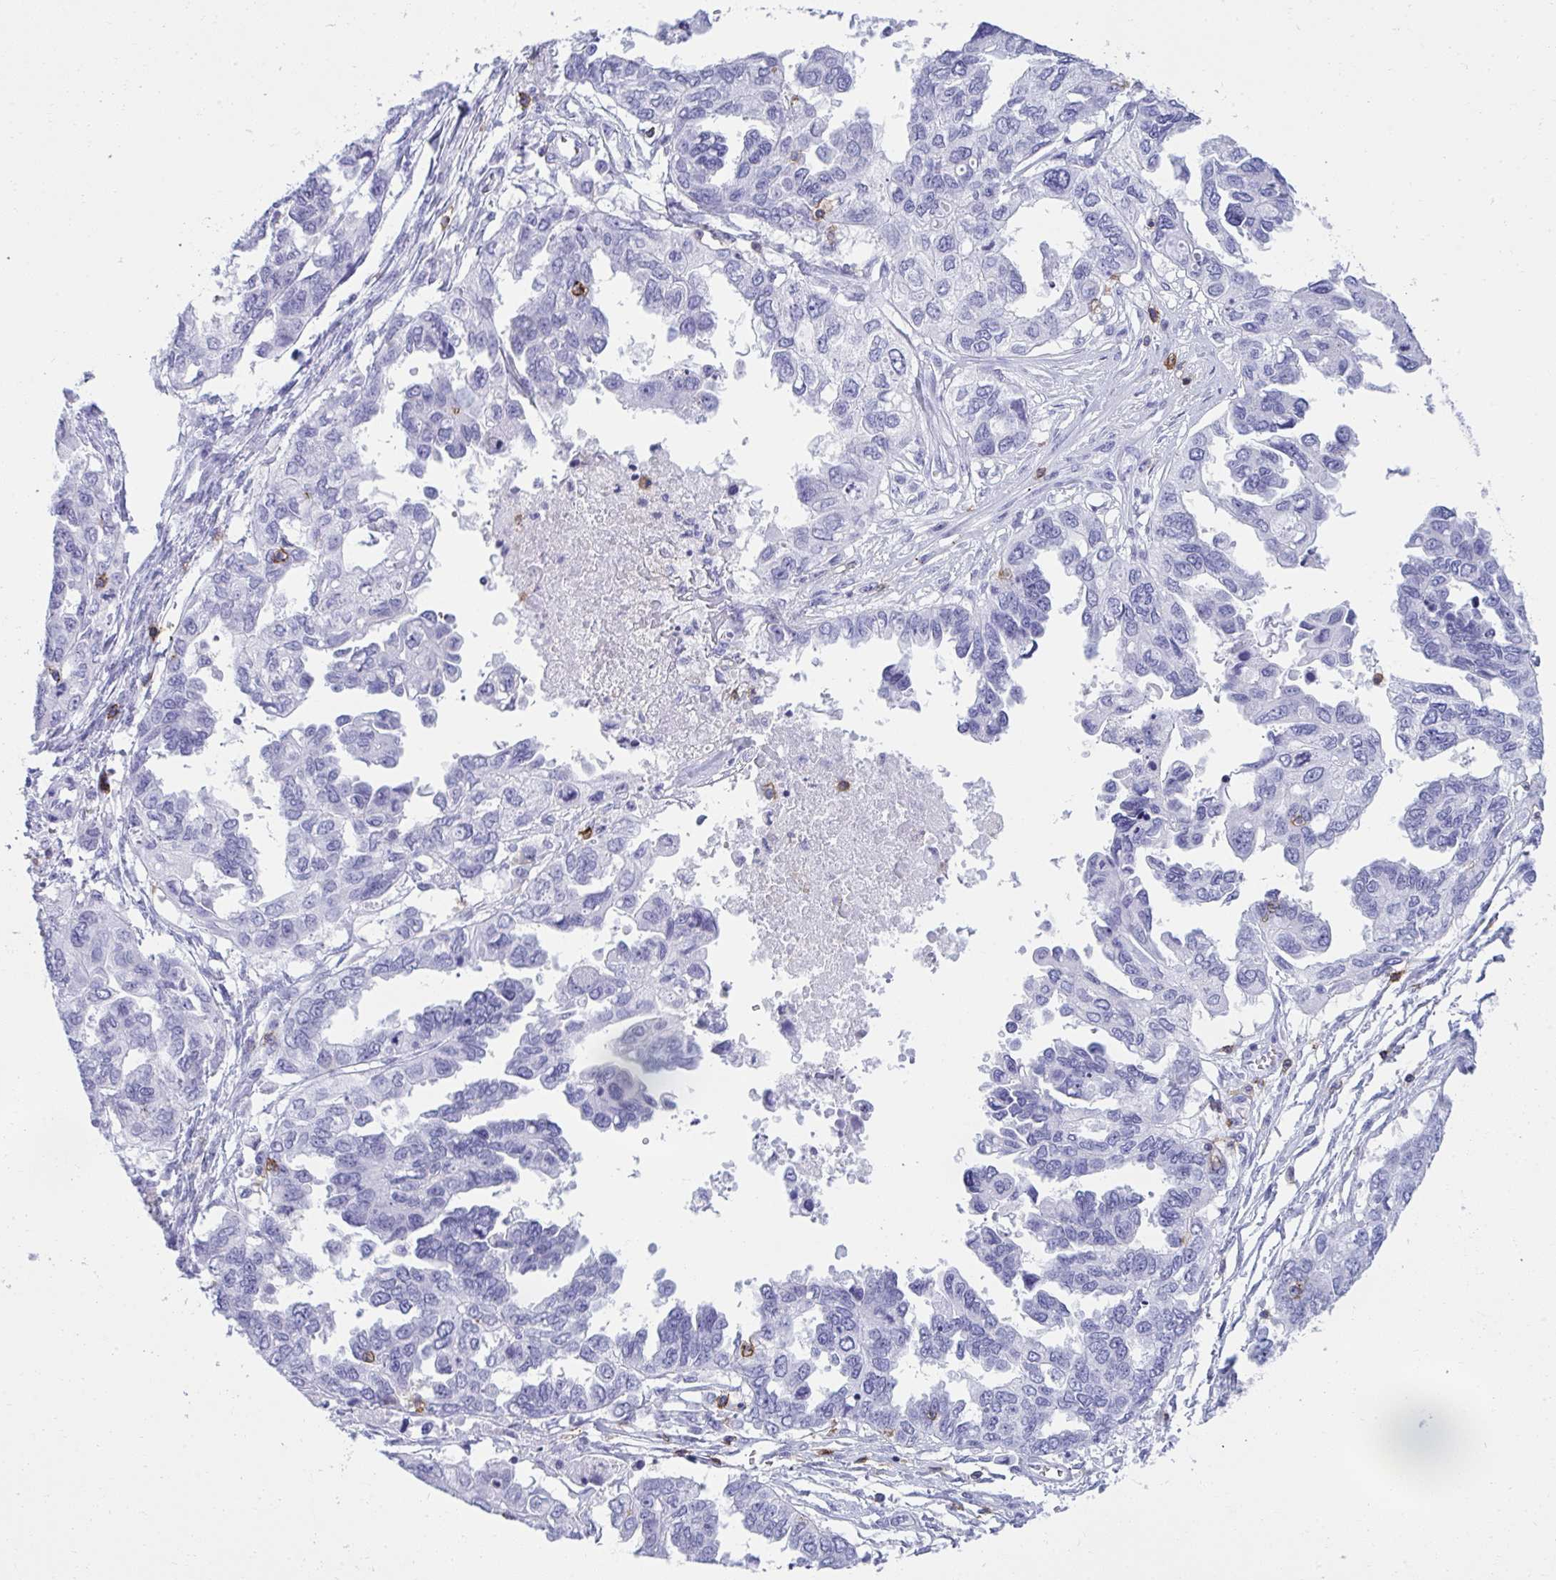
{"staining": {"intensity": "negative", "quantity": "none", "location": "none"}, "tissue": "ovarian cancer", "cell_type": "Tumor cells", "image_type": "cancer", "snomed": [{"axis": "morphology", "description": "Cystadenocarcinoma, serous, NOS"}, {"axis": "topography", "description": "Ovary"}], "caption": "Immunohistochemistry micrograph of ovarian cancer (serous cystadenocarcinoma) stained for a protein (brown), which shows no staining in tumor cells. Brightfield microscopy of immunohistochemistry stained with DAB (brown) and hematoxylin (blue), captured at high magnification.", "gene": "SPN", "patient": {"sex": "female", "age": 53}}